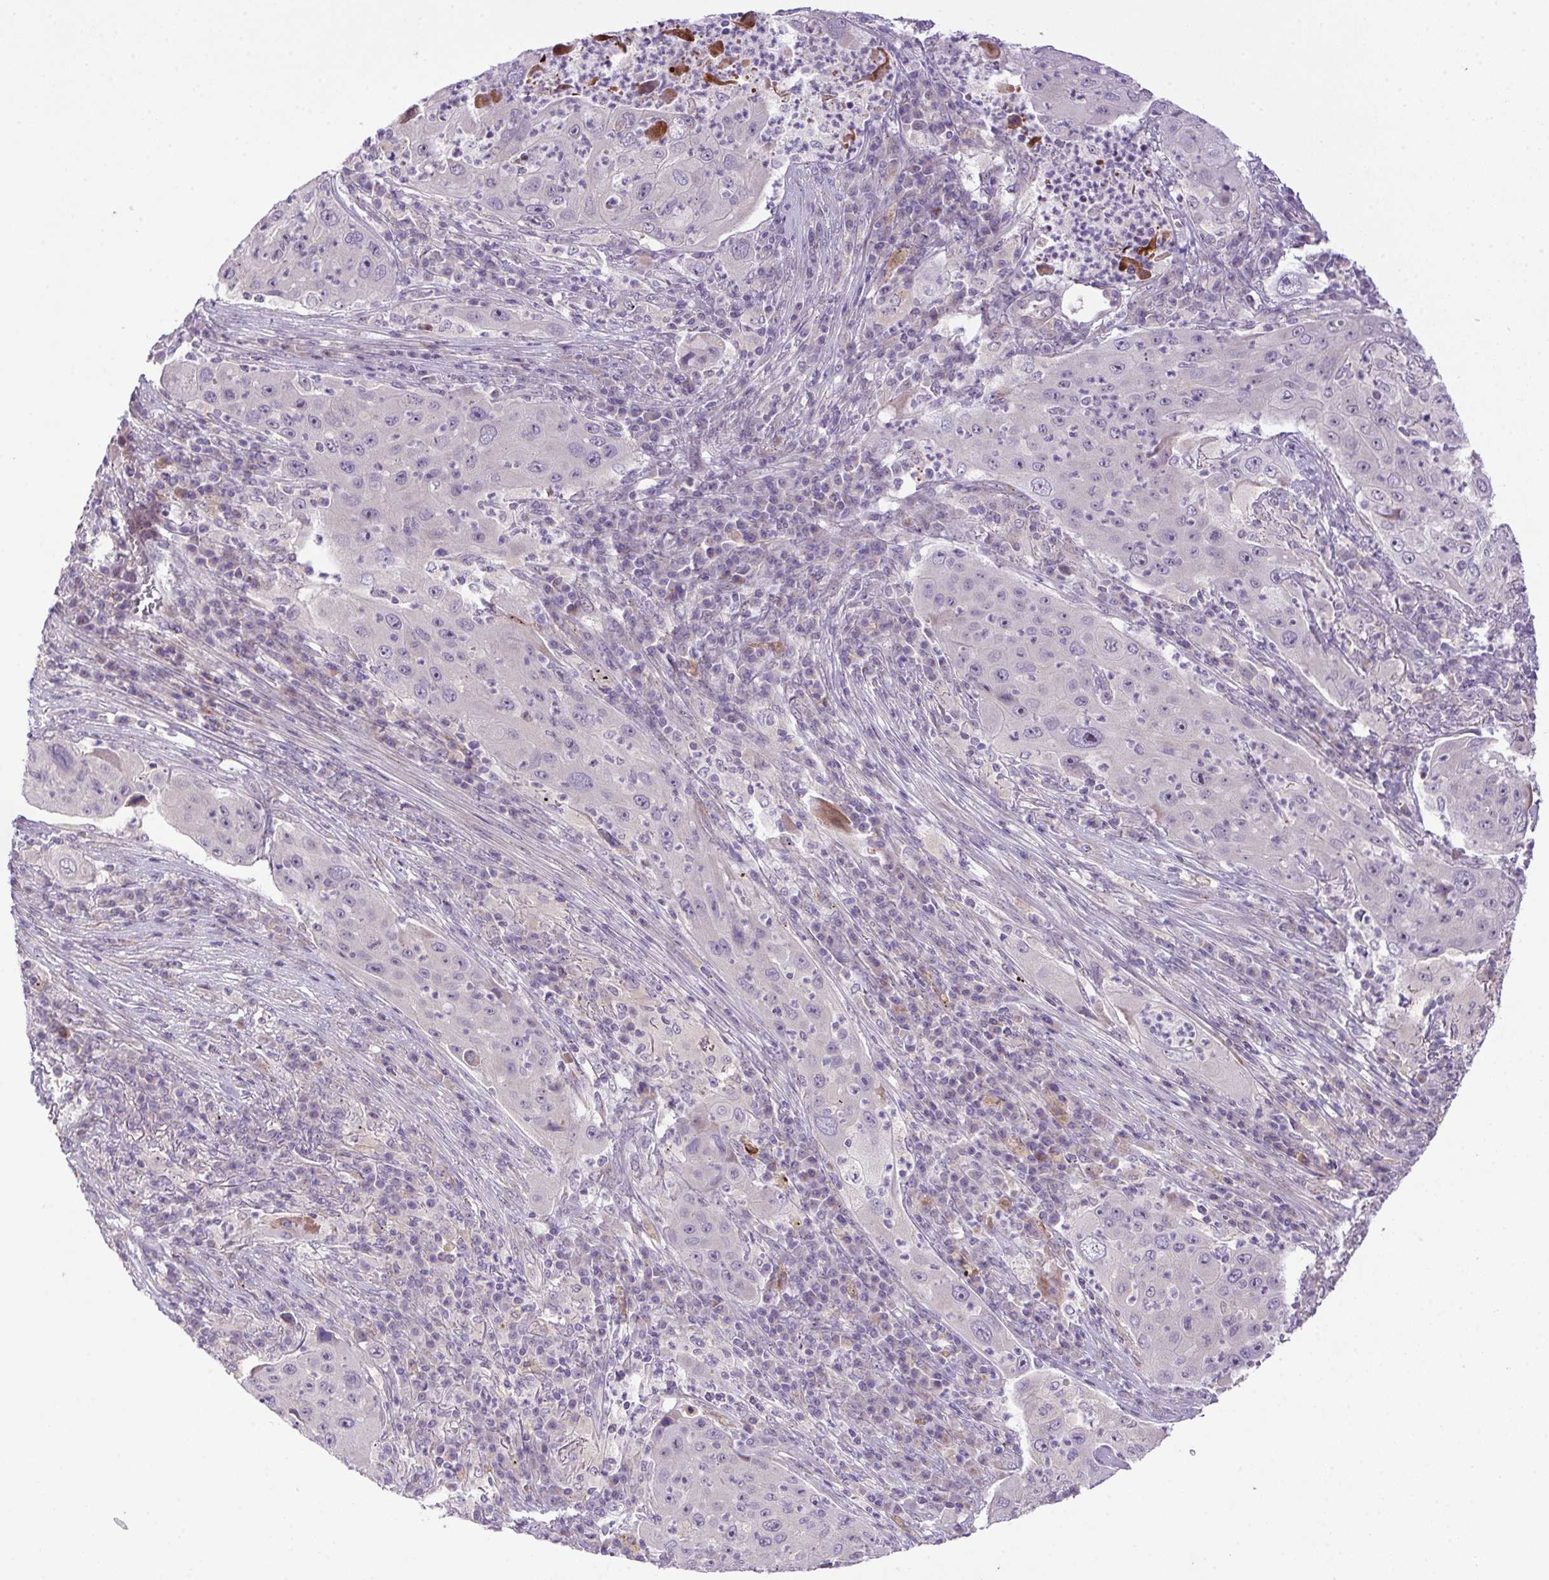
{"staining": {"intensity": "negative", "quantity": "none", "location": "none"}, "tissue": "lung cancer", "cell_type": "Tumor cells", "image_type": "cancer", "snomed": [{"axis": "morphology", "description": "Squamous cell carcinoma, NOS"}, {"axis": "topography", "description": "Lung"}], "caption": "This is a image of immunohistochemistry staining of lung cancer (squamous cell carcinoma), which shows no staining in tumor cells.", "gene": "LRRTM1", "patient": {"sex": "female", "age": 59}}